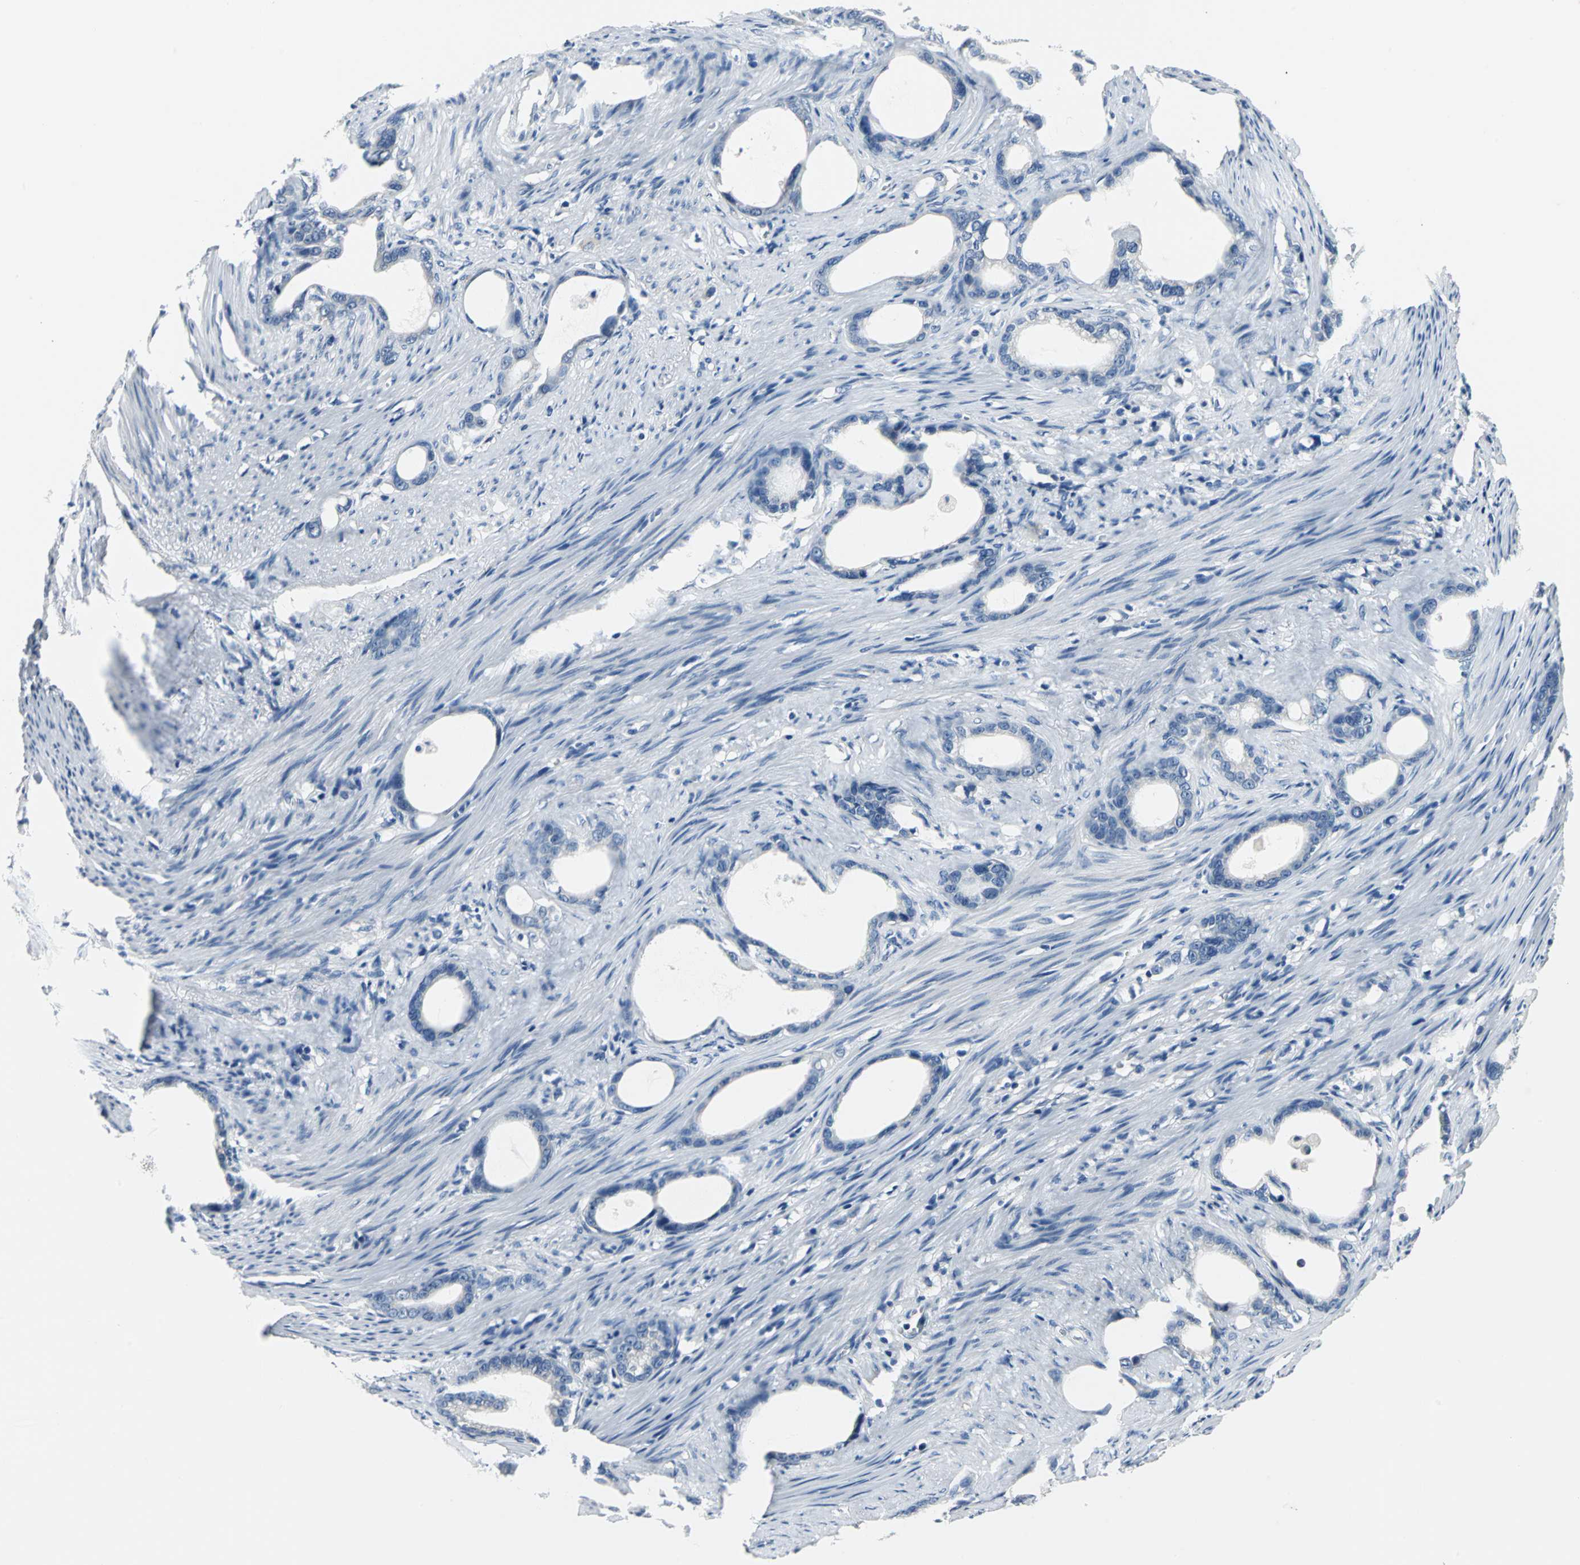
{"staining": {"intensity": "negative", "quantity": "none", "location": "none"}, "tissue": "stomach cancer", "cell_type": "Tumor cells", "image_type": "cancer", "snomed": [{"axis": "morphology", "description": "Adenocarcinoma, NOS"}, {"axis": "topography", "description": "Stomach"}], "caption": "This micrograph is of stomach cancer stained with immunohistochemistry to label a protein in brown with the nuclei are counter-stained blue. There is no expression in tumor cells. (DAB (3,3'-diaminobenzidine) IHC with hematoxylin counter stain).", "gene": "ZNF415", "patient": {"sex": "female", "age": 75}}